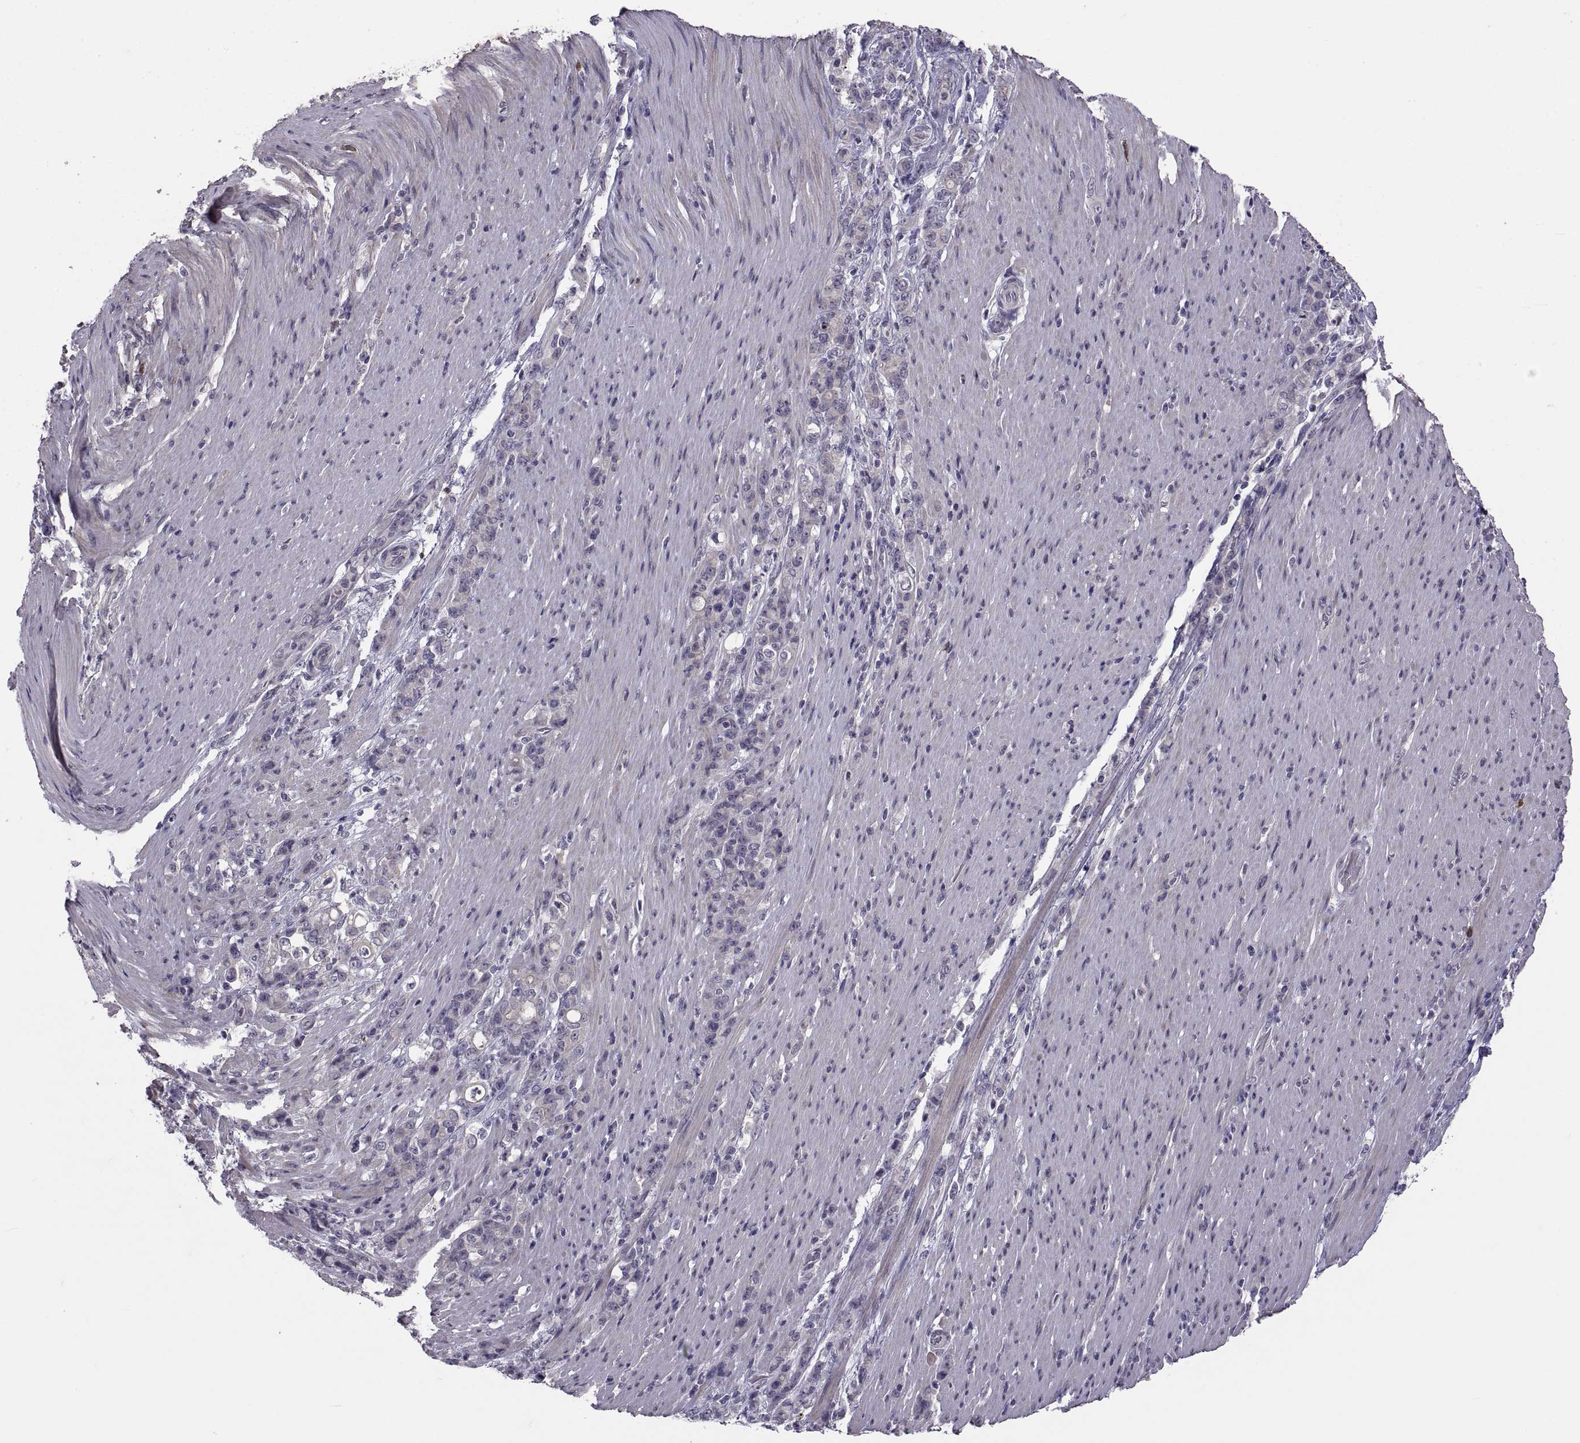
{"staining": {"intensity": "negative", "quantity": "none", "location": "none"}, "tissue": "stomach cancer", "cell_type": "Tumor cells", "image_type": "cancer", "snomed": [{"axis": "morphology", "description": "Adenocarcinoma, NOS"}, {"axis": "topography", "description": "Stomach"}], "caption": "An image of stomach cancer stained for a protein displays no brown staining in tumor cells.", "gene": "NPTX2", "patient": {"sex": "female", "age": 79}}